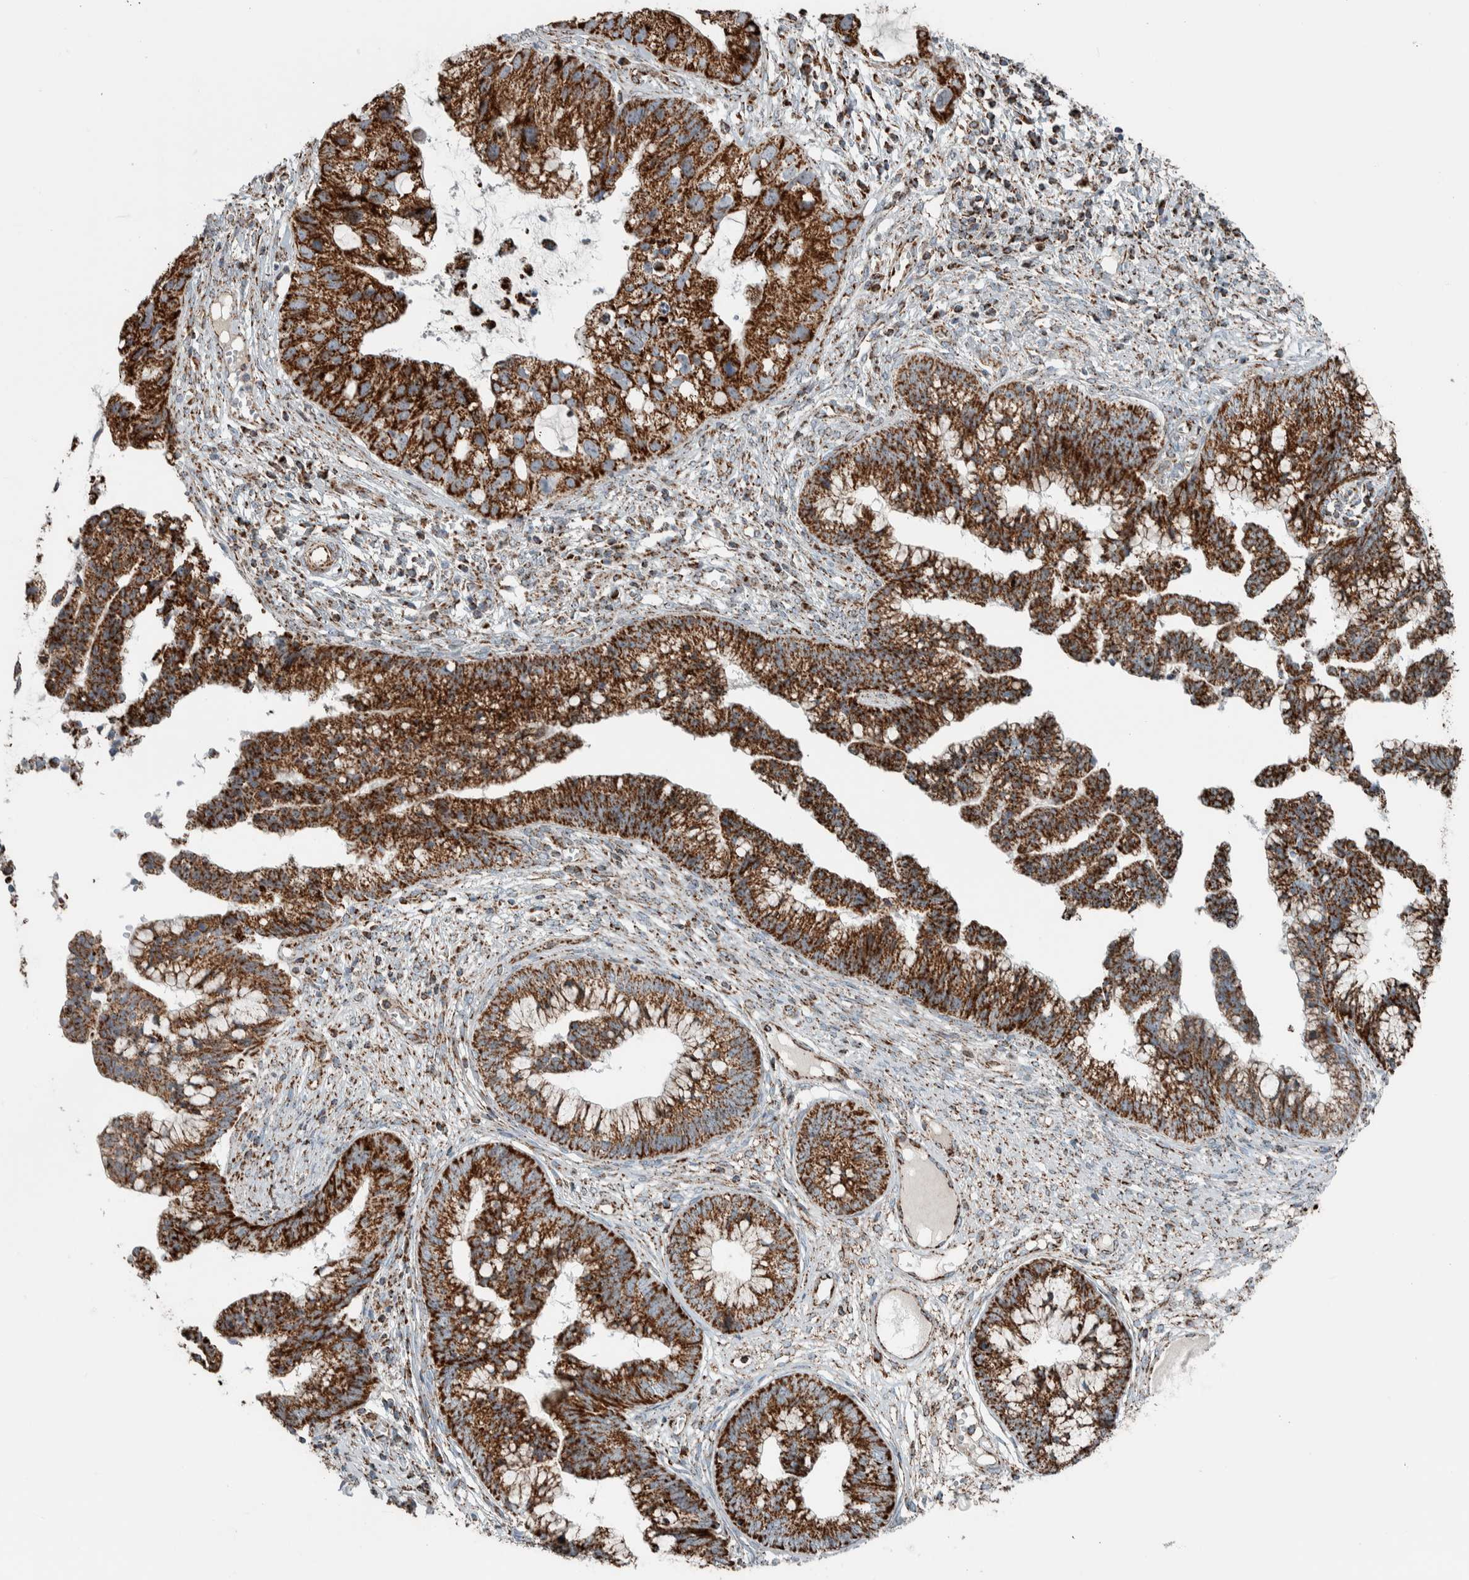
{"staining": {"intensity": "strong", "quantity": ">75%", "location": "cytoplasmic/membranous"}, "tissue": "cervical cancer", "cell_type": "Tumor cells", "image_type": "cancer", "snomed": [{"axis": "morphology", "description": "Adenocarcinoma, NOS"}, {"axis": "topography", "description": "Cervix"}], "caption": "Immunohistochemical staining of human cervical adenocarcinoma shows high levels of strong cytoplasmic/membranous protein positivity in approximately >75% of tumor cells.", "gene": "CNTROB", "patient": {"sex": "female", "age": 44}}